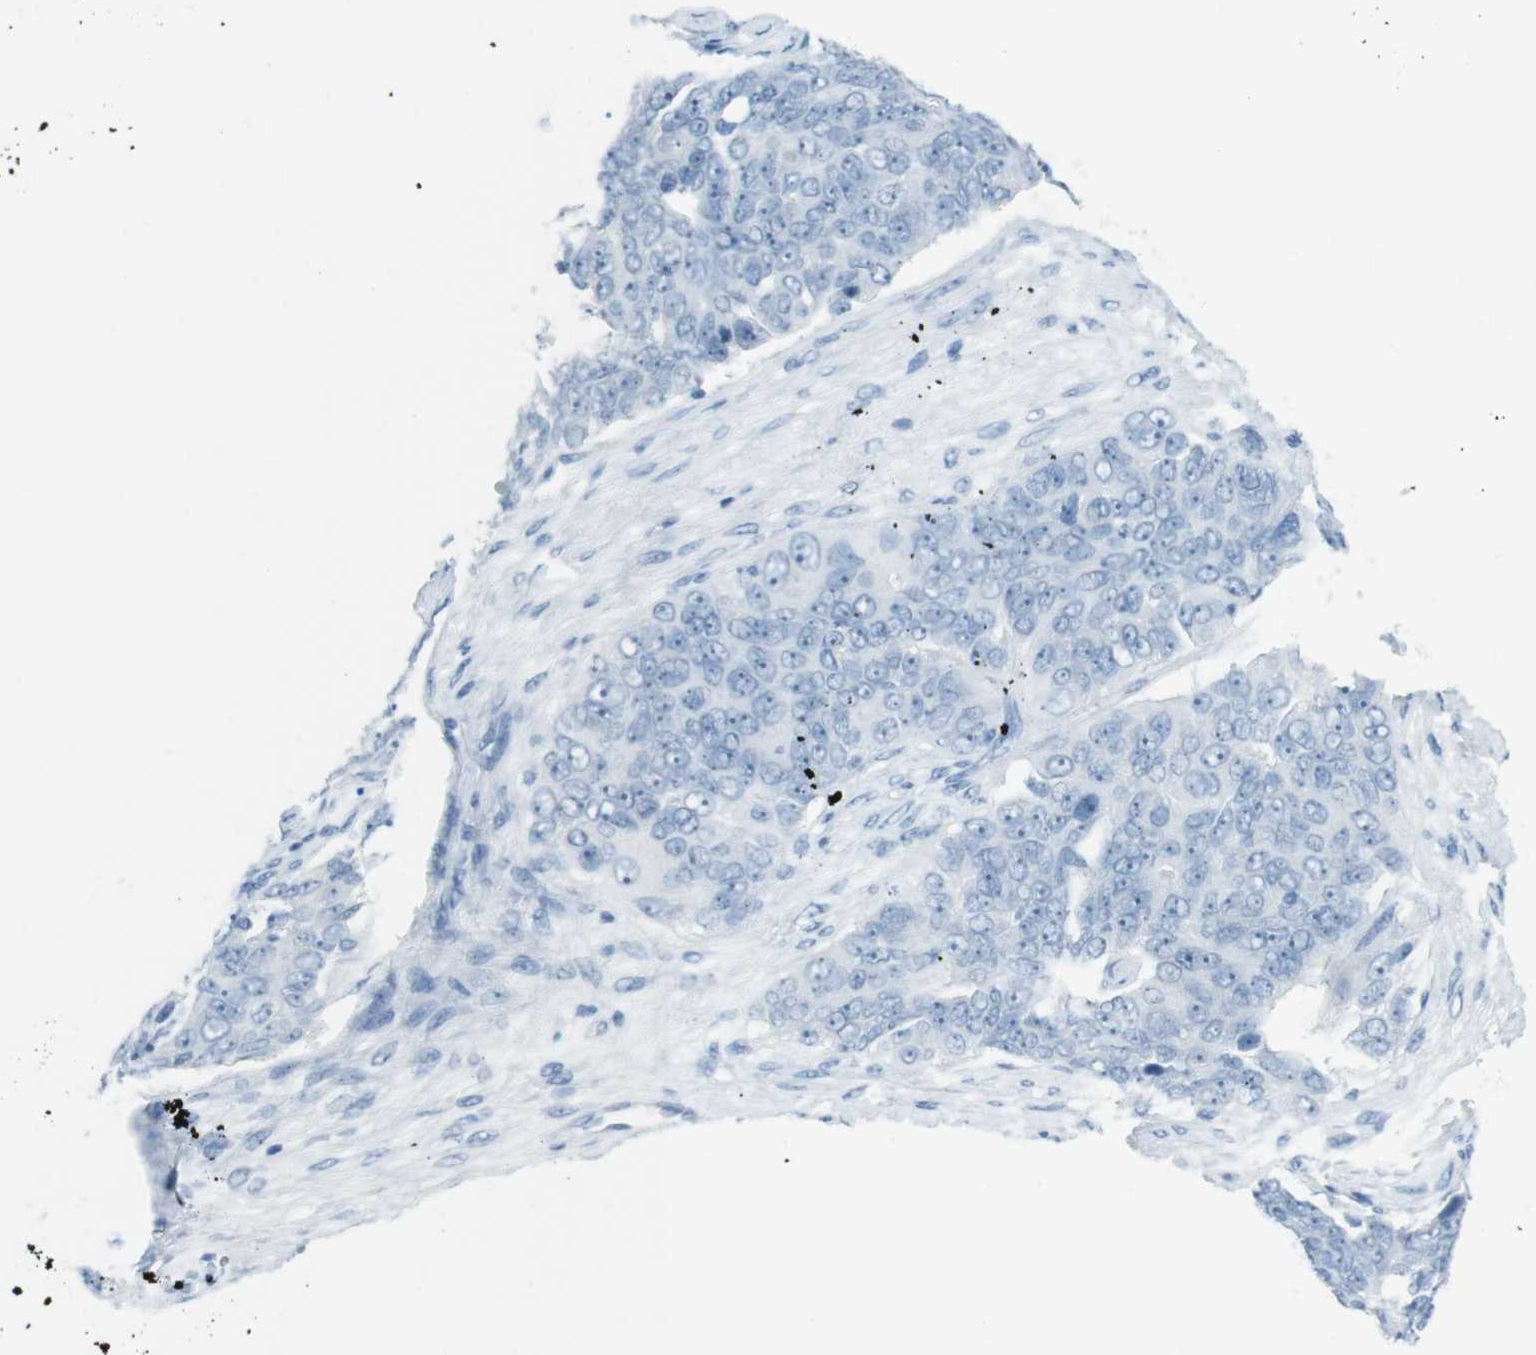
{"staining": {"intensity": "negative", "quantity": "none", "location": "none"}, "tissue": "ovarian cancer", "cell_type": "Tumor cells", "image_type": "cancer", "snomed": [{"axis": "morphology", "description": "Carcinoma, endometroid"}, {"axis": "topography", "description": "Ovary"}], "caption": "Immunohistochemical staining of human ovarian cancer exhibits no significant positivity in tumor cells.", "gene": "TMEM207", "patient": {"sex": "female", "age": 51}}